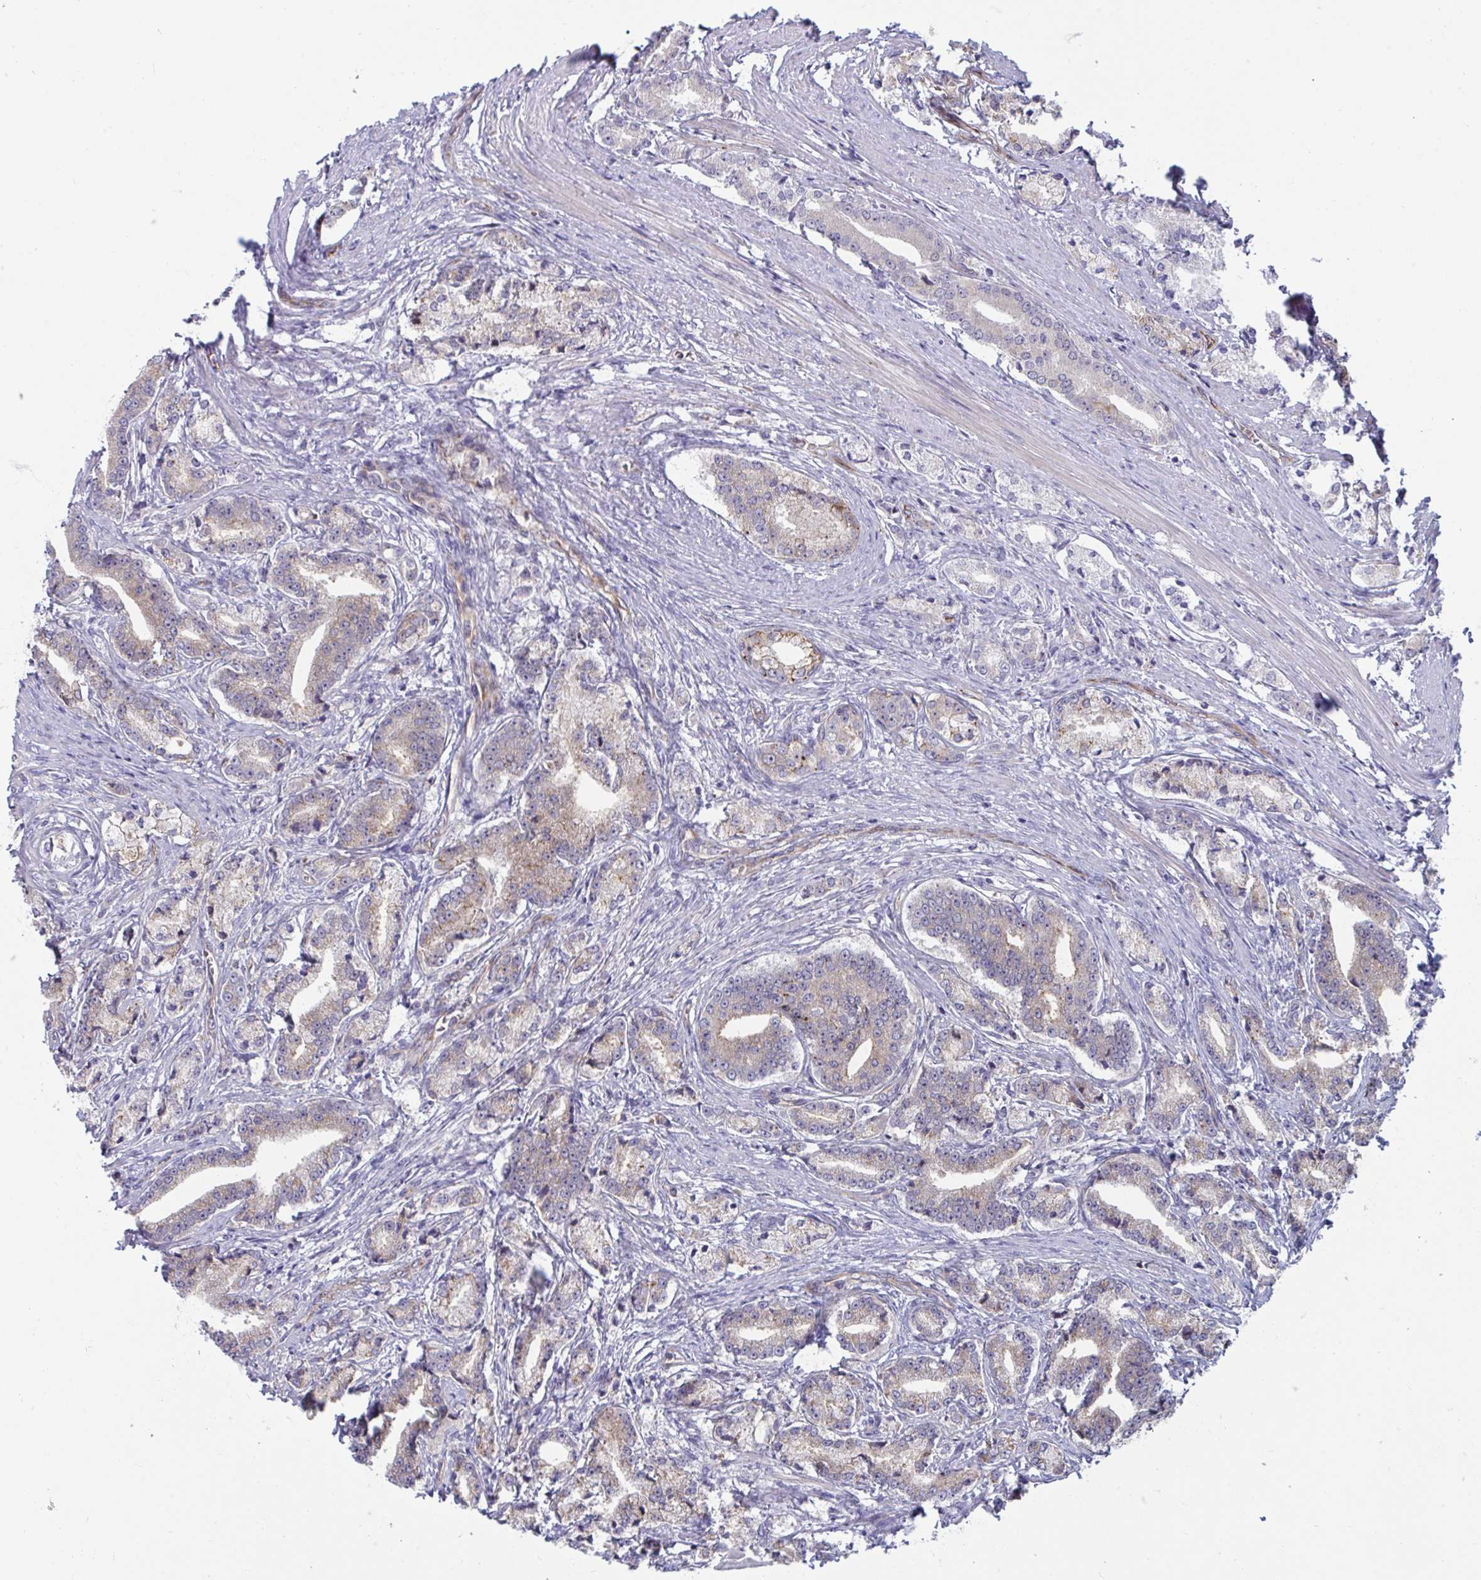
{"staining": {"intensity": "weak", "quantity": ">75%", "location": "cytoplasmic/membranous"}, "tissue": "prostate cancer", "cell_type": "Tumor cells", "image_type": "cancer", "snomed": [{"axis": "morphology", "description": "Adenocarcinoma, High grade"}, {"axis": "topography", "description": "Prostate and seminal vesicle, NOS"}], "caption": "Prostate cancer stained with a brown dye demonstrates weak cytoplasmic/membranous positive positivity in about >75% of tumor cells.", "gene": "SLC9A6", "patient": {"sex": "male", "age": 61}}